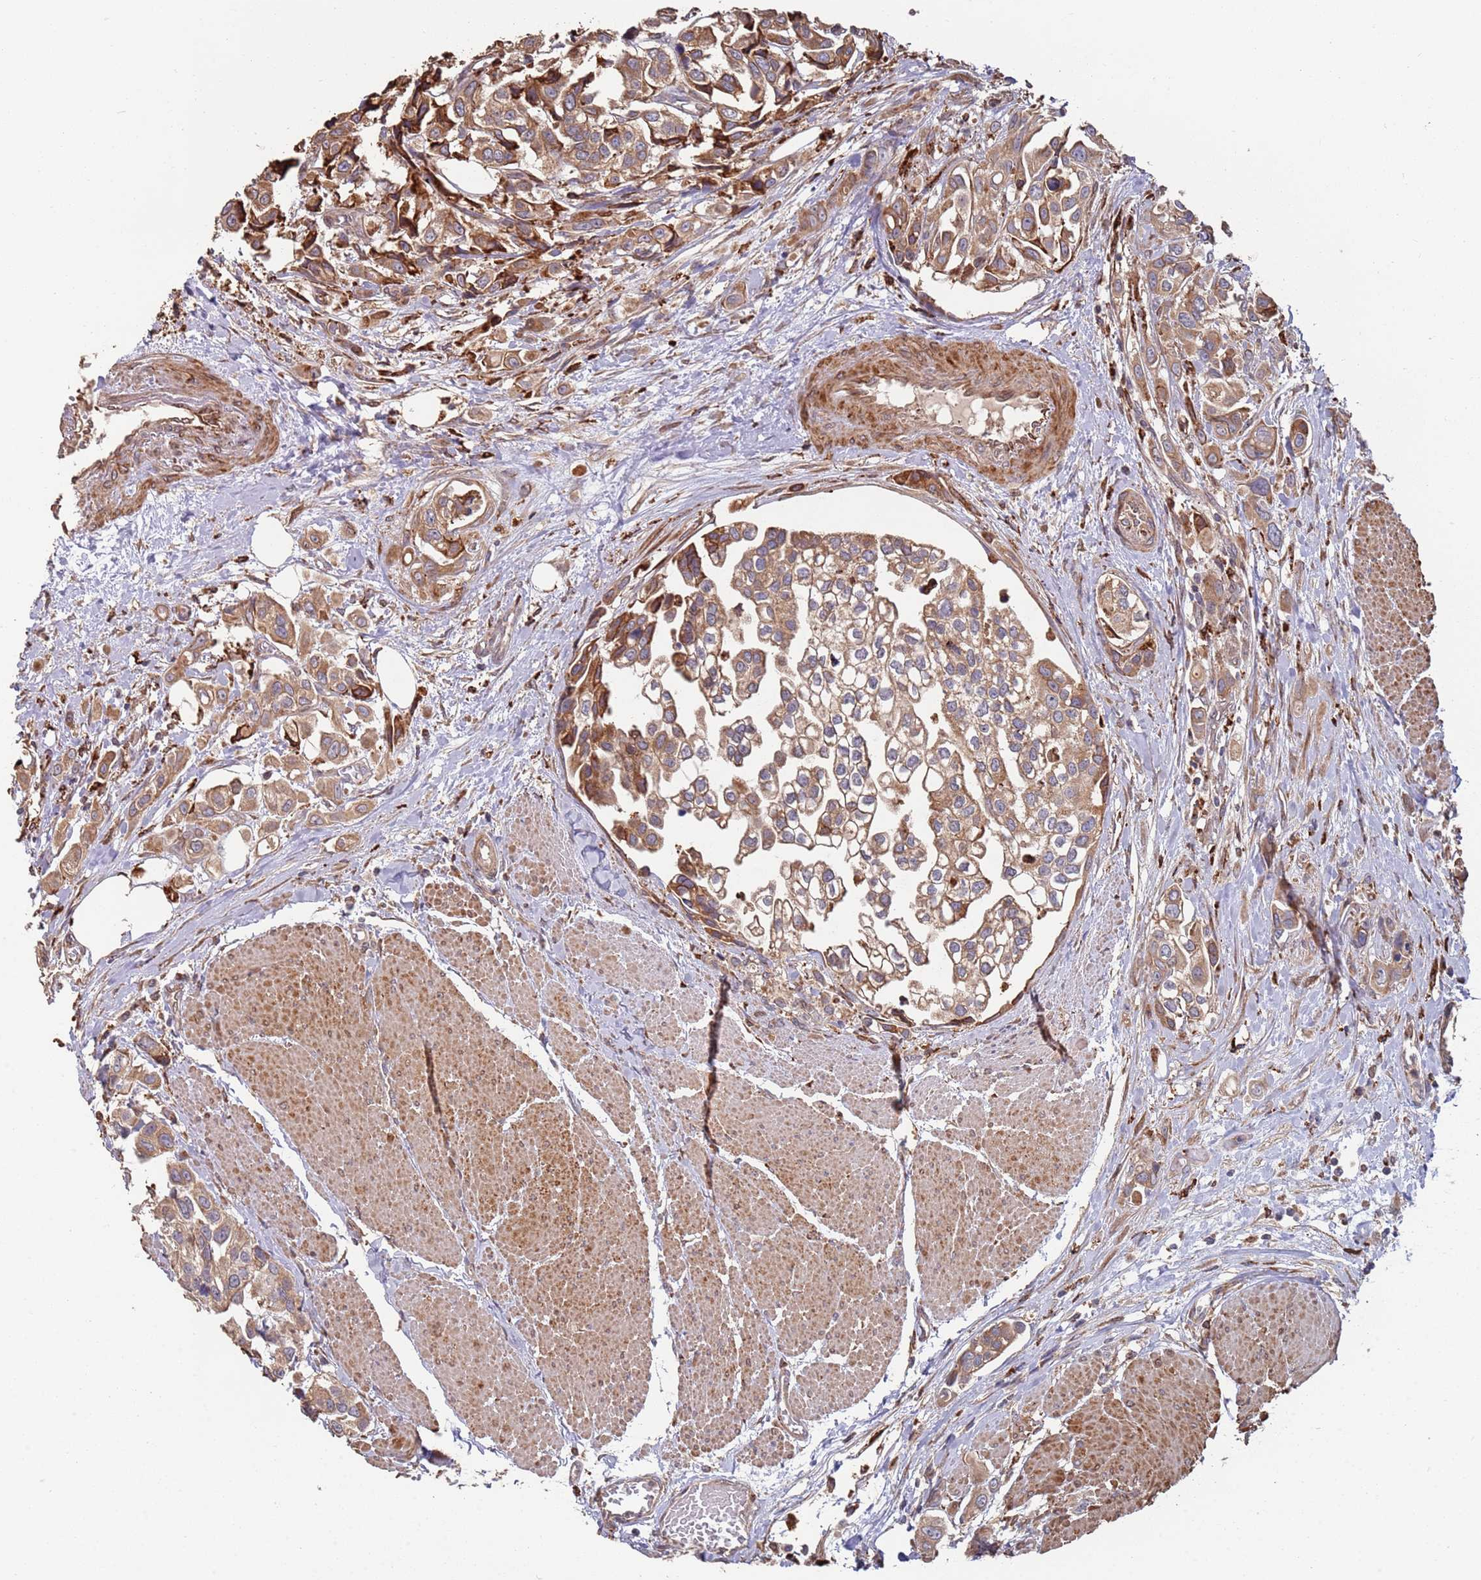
{"staining": {"intensity": "moderate", "quantity": ">75%", "location": "cytoplasmic/membranous"}, "tissue": "urothelial cancer", "cell_type": "Tumor cells", "image_type": "cancer", "snomed": [{"axis": "morphology", "description": "Urothelial carcinoma, High grade"}, {"axis": "topography", "description": "Urinary bladder"}], "caption": "Immunohistochemical staining of human urothelial carcinoma (high-grade) shows medium levels of moderate cytoplasmic/membranous protein staining in about >75% of tumor cells.", "gene": "LACC1", "patient": {"sex": "male", "age": 67}}